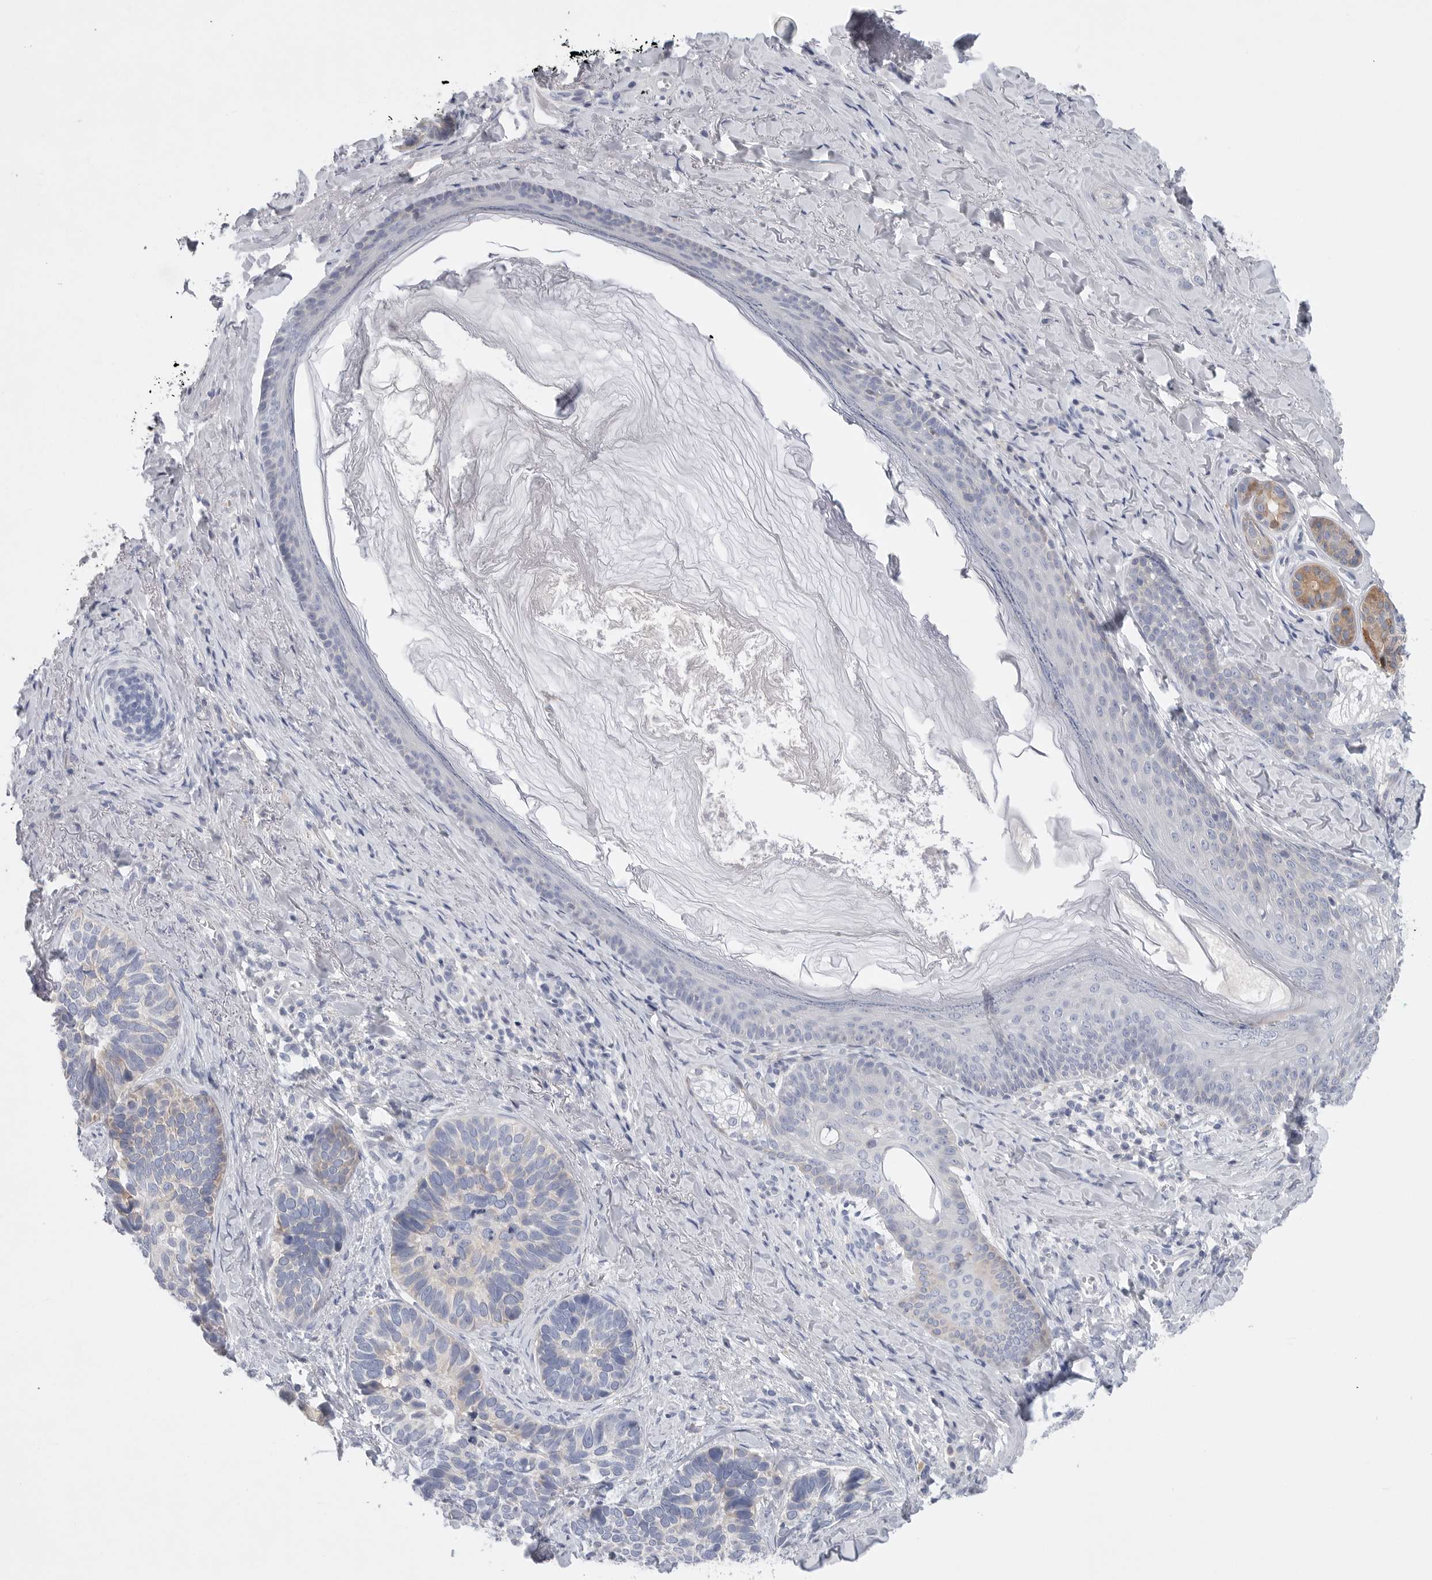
{"staining": {"intensity": "weak", "quantity": "<25%", "location": "cytoplasmic/membranous"}, "tissue": "skin cancer", "cell_type": "Tumor cells", "image_type": "cancer", "snomed": [{"axis": "morphology", "description": "Basal cell carcinoma"}, {"axis": "topography", "description": "Skin"}], "caption": "Tumor cells show no significant expression in basal cell carcinoma (skin).", "gene": "CAMK2B", "patient": {"sex": "male", "age": 62}}